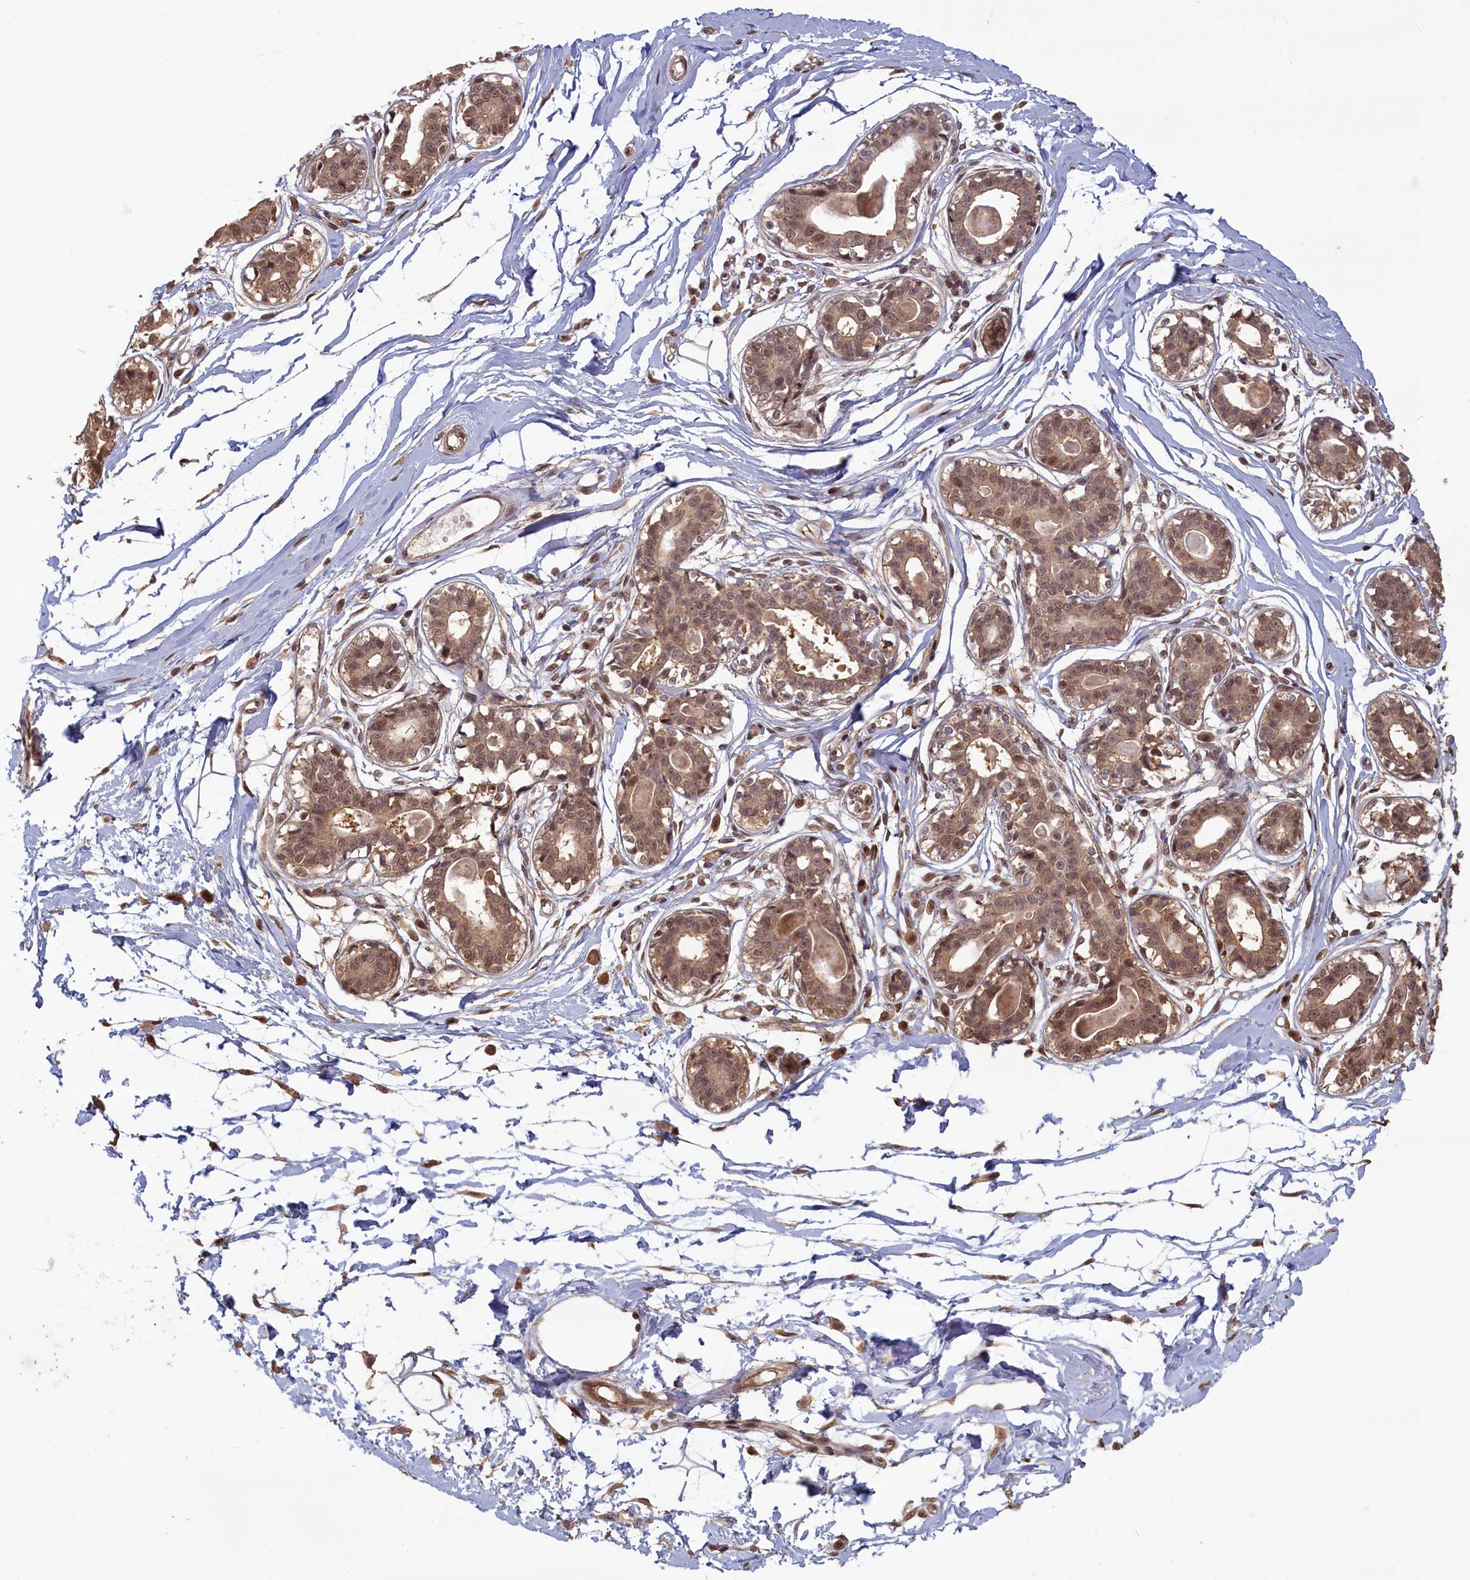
{"staining": {"intensity": "weak", "quantity": "25%-75%", "location": "cytoplasmic/membranous,nuclear"}, "tissue": "breast", "cell_type": "Adipocytes", "image_type": "normal", "snomed": [{"axis": "morphology", "description": "Normal tissue, NOS"}, {"axis": "topography", "description": "Breast"}], "caption": "The photomicrograph shows staining of benign breast, revealing weak cytoplasmic/membranous,nuclear protein staining (brown color) within adipocytes. (IHC, brightfield microscopy, high magnification).", "gene": "HIF3A", "patient": {"sex": "female", "age": 45}}